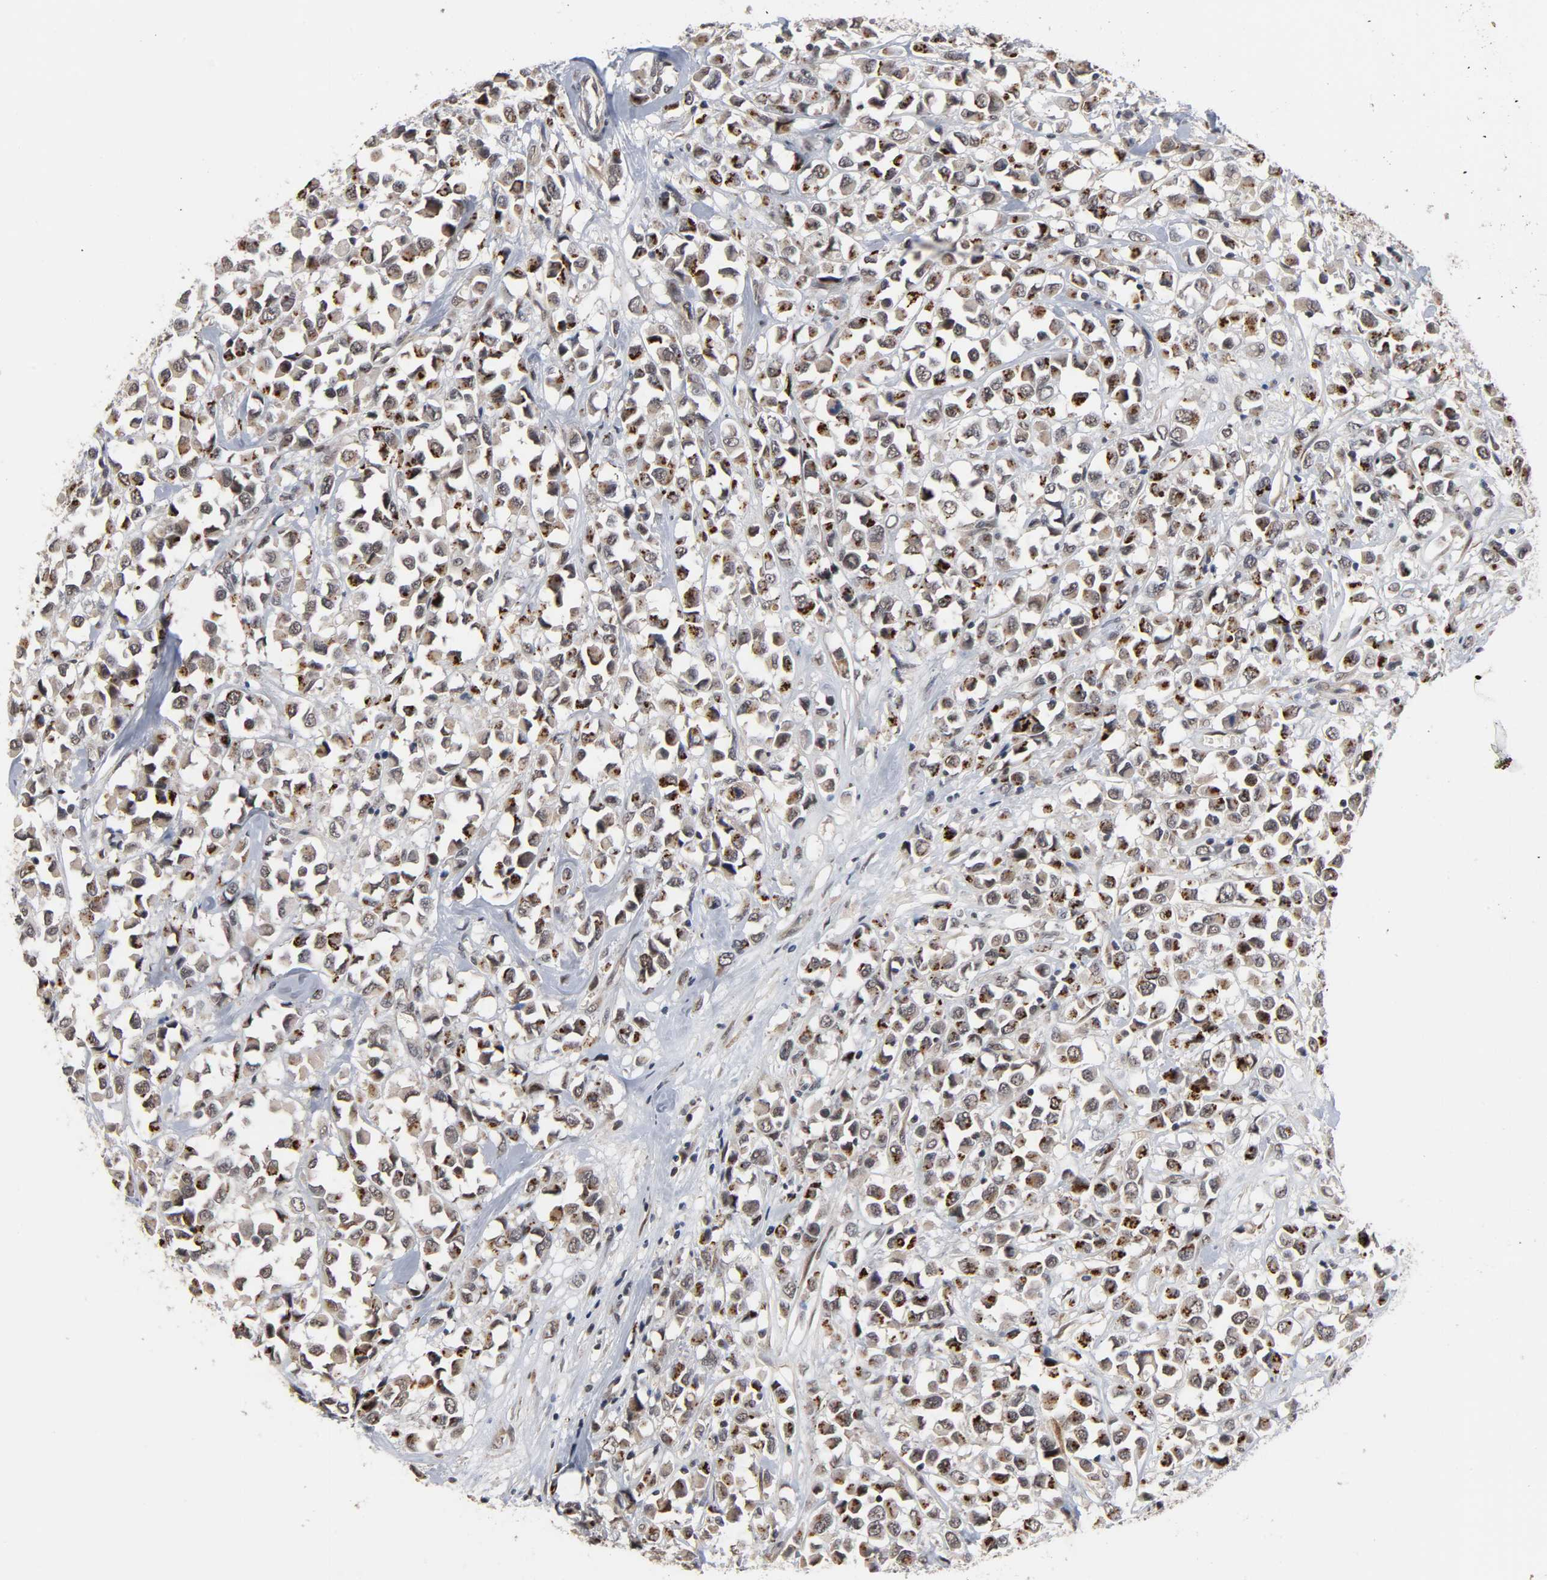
{"staining": {"intensity": "moderate", "quantity": "25%-75%", "location": "cytoplasmic/membranous"}, "tissue": "breast cancer", "cell_type": "Tumor cells", "image_type": "cancer", "snomed": [{"axis": "morphology", "description": "Duct carcinoma"}, {"axis": "topography", "description": "Breast"}], "caption": "IHC of intraductal carcinoma (breast) exhibits medium levels of moderate cytoplasmic/membranous expression in about 25%-75% of tumor cells.", "gene": "RTL5", "patient": {"sex": "female", "age": 61}}